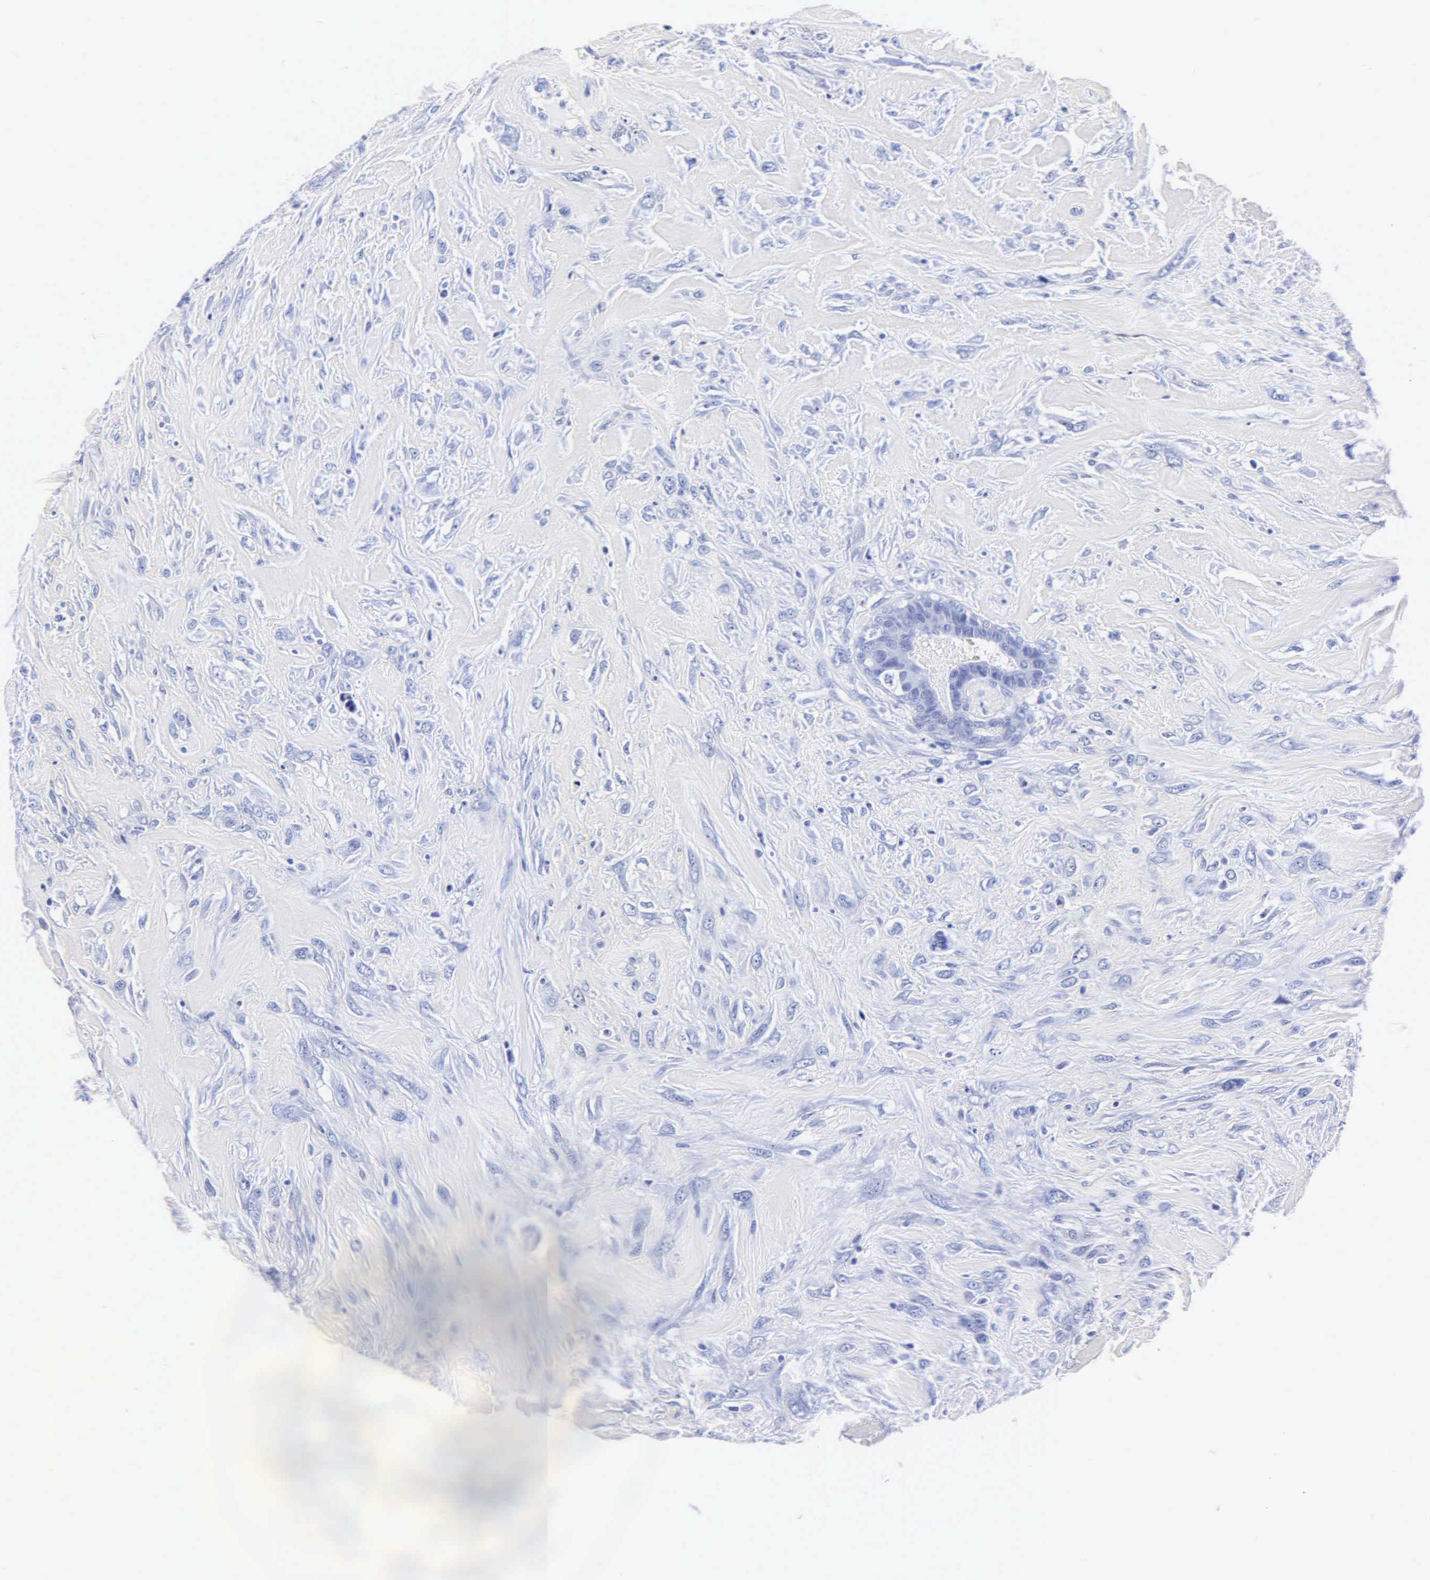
{"staining": {"intensity": "negative", "quantity": "none", "location": "none"}, "tissue": "breast cancer", "cell_type": "Tumor cells", "image_type": "cancer", "snomed": [{"axis": "morphology", "description": "Neoplasm, malignant, NOS"}, {"axis": "topography", "description": "Breast"}], "caption": "The photomicrograph reveals no staining of tumor cells in neoplasm (malignant) (breast).", "gene": "MB", "patient": {"sex": "female", "age": 50}}